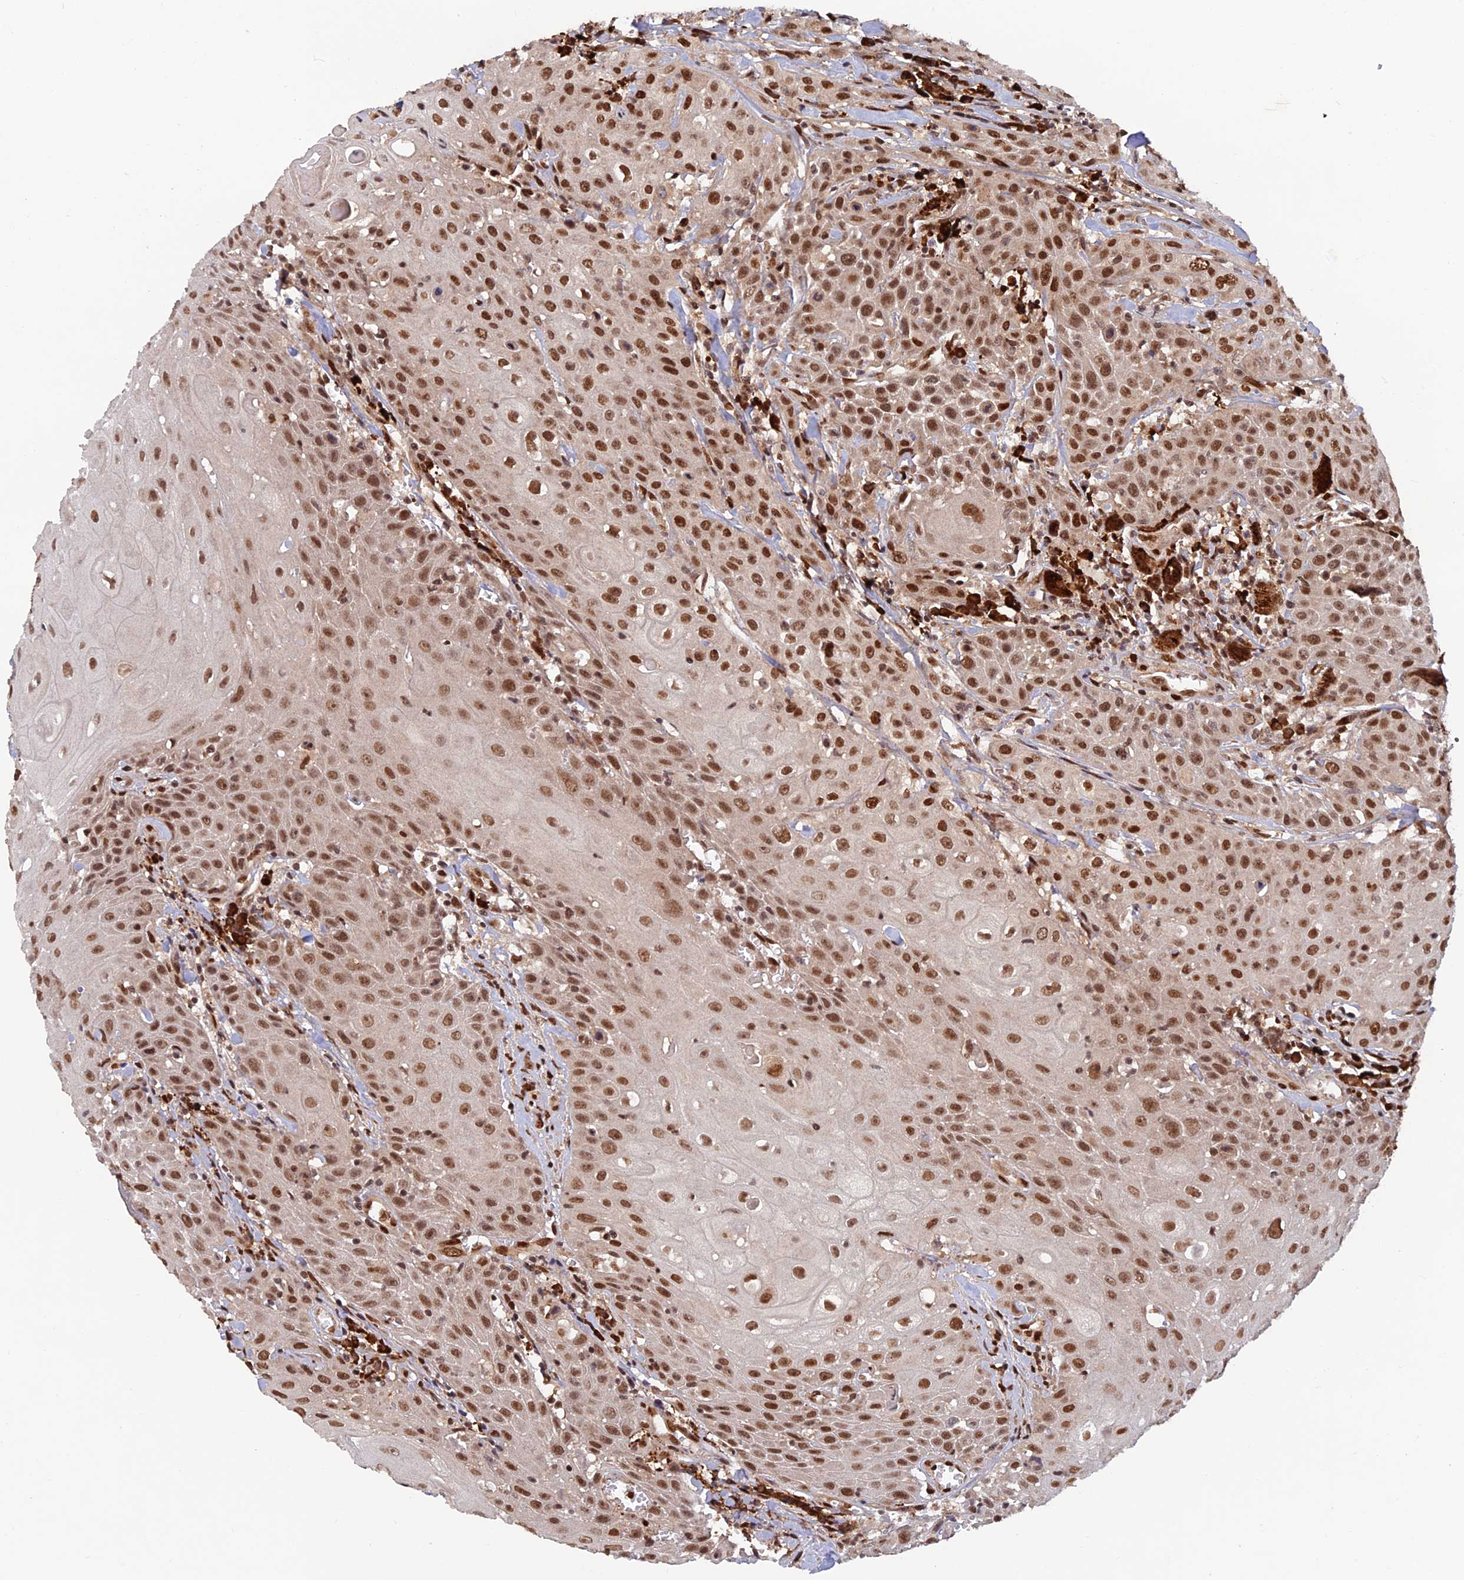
{"staining": {"intensity": "moderate", "quantity": ">75%", "location": "nuclear"}, "tissue": "head and neck cancer", "cell_type": "Tumor cells", "image_type": "cancer", "snomed": [{"axis": "morphology", "description": "Squamous cell carcinoma, NOS"}, {"axis": "topography", "description": "Oral tissue"}, {"axis": "topography", "description": "Head-Neck"}], "caption": "A brown stain shows moderate nuclear expression of a protein in head and neck cancer tumor cells. (Stains: DAB in brown, nuclei in blue, Microscopy: brightfield microscopy at high magnification).", "gene": "ZNF565", "patient": {"sex": "female", "age": 82}}